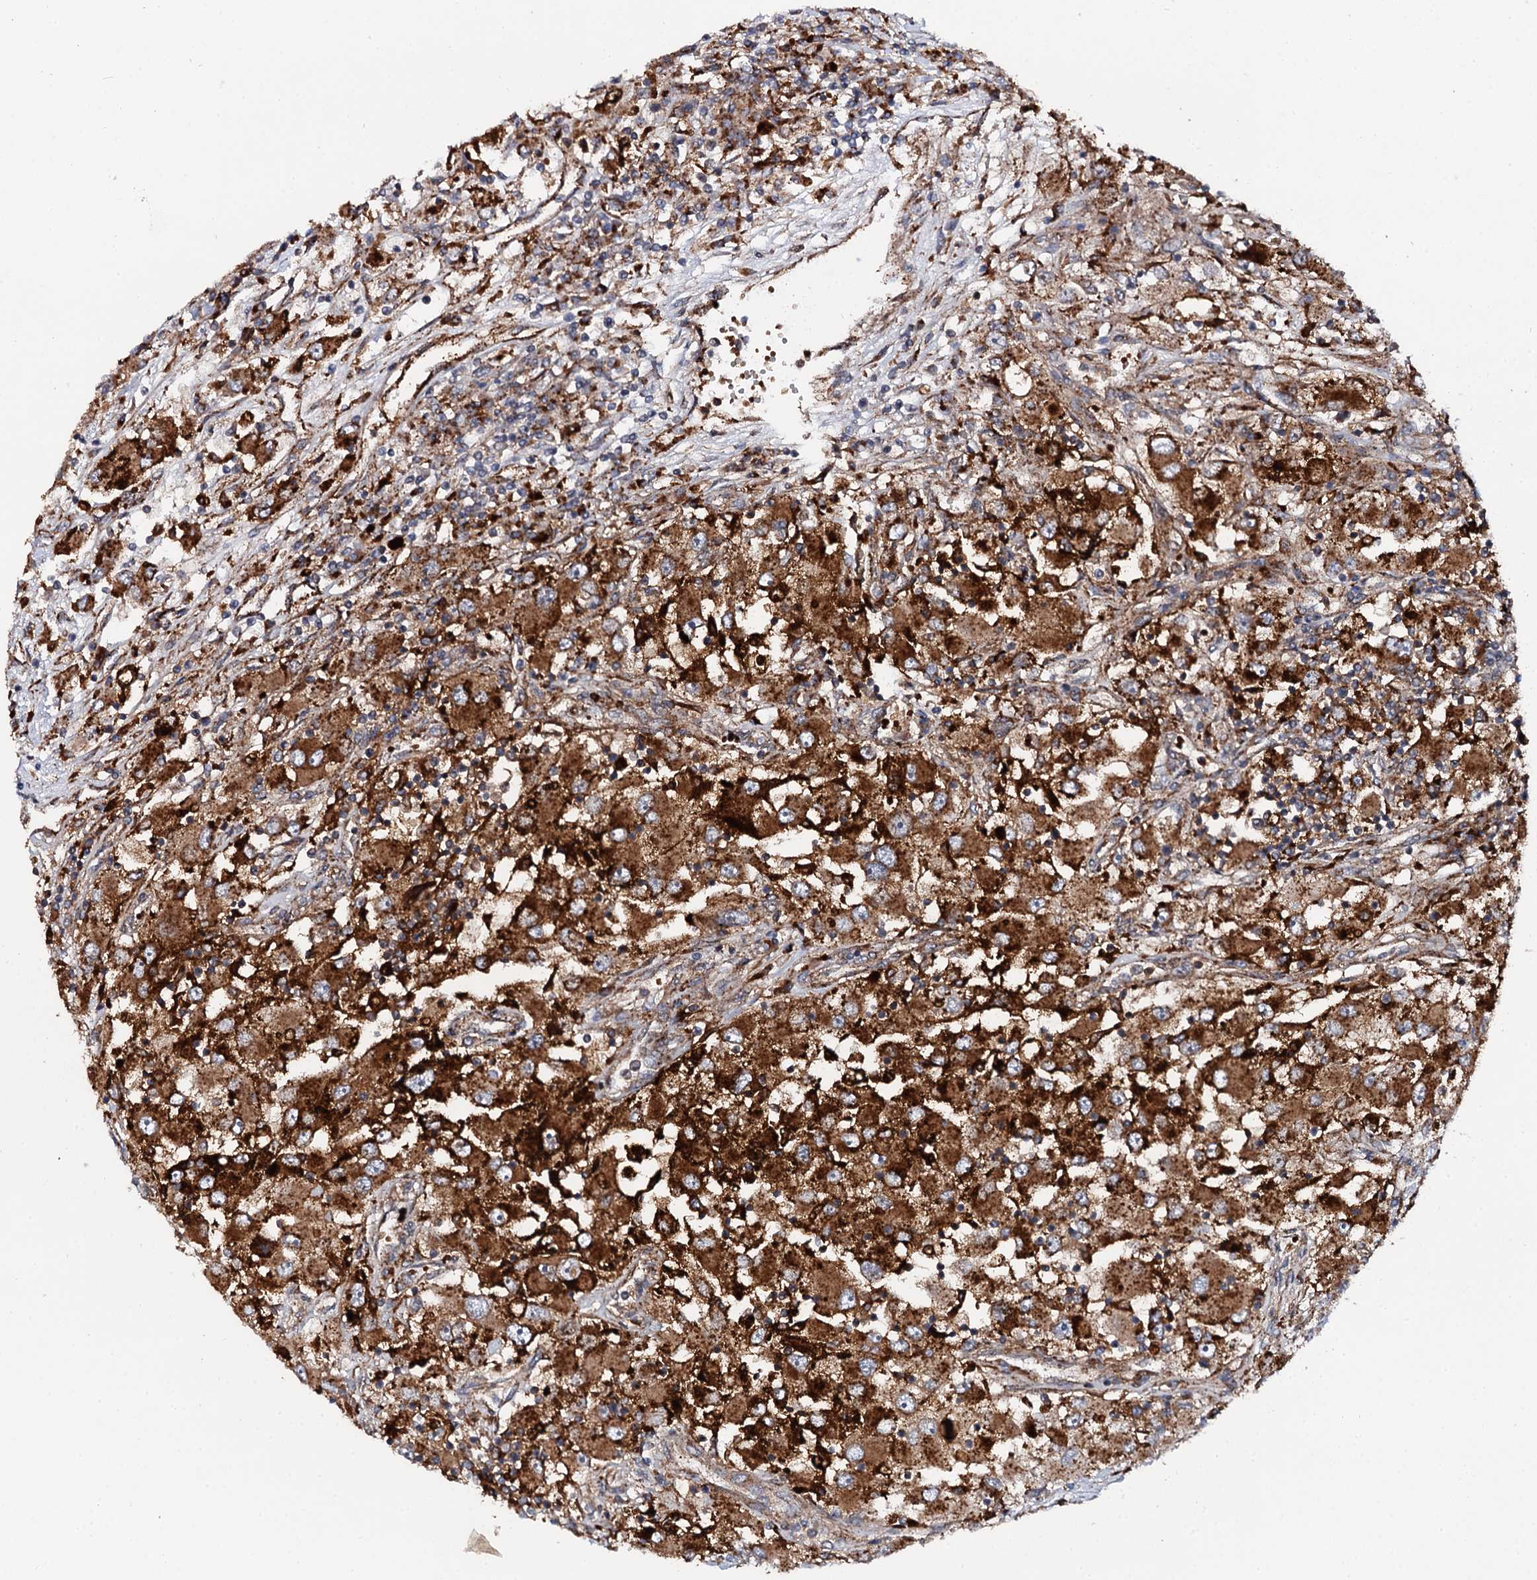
{"staining": {"intensity": "strong", "quantity": ">75%", "location": "cytoplasmic/membranous"}, "tissue": "renal cancer", "cell_type": "Tumor cells", "image_type": "cancer", "snomed": [{"axis": "morphology", "description": "Adenocarcinoma, NOS"}, {"axis": "topography", "description": "Kidney"}], "caption": "Strong cytoplasmic/membranous protein expression is appreciated in approximately >75% of tumor cells in renal adenocarcinoma.", "gene": "GBA1", "patient": {"sex": "female", "age": 52}}